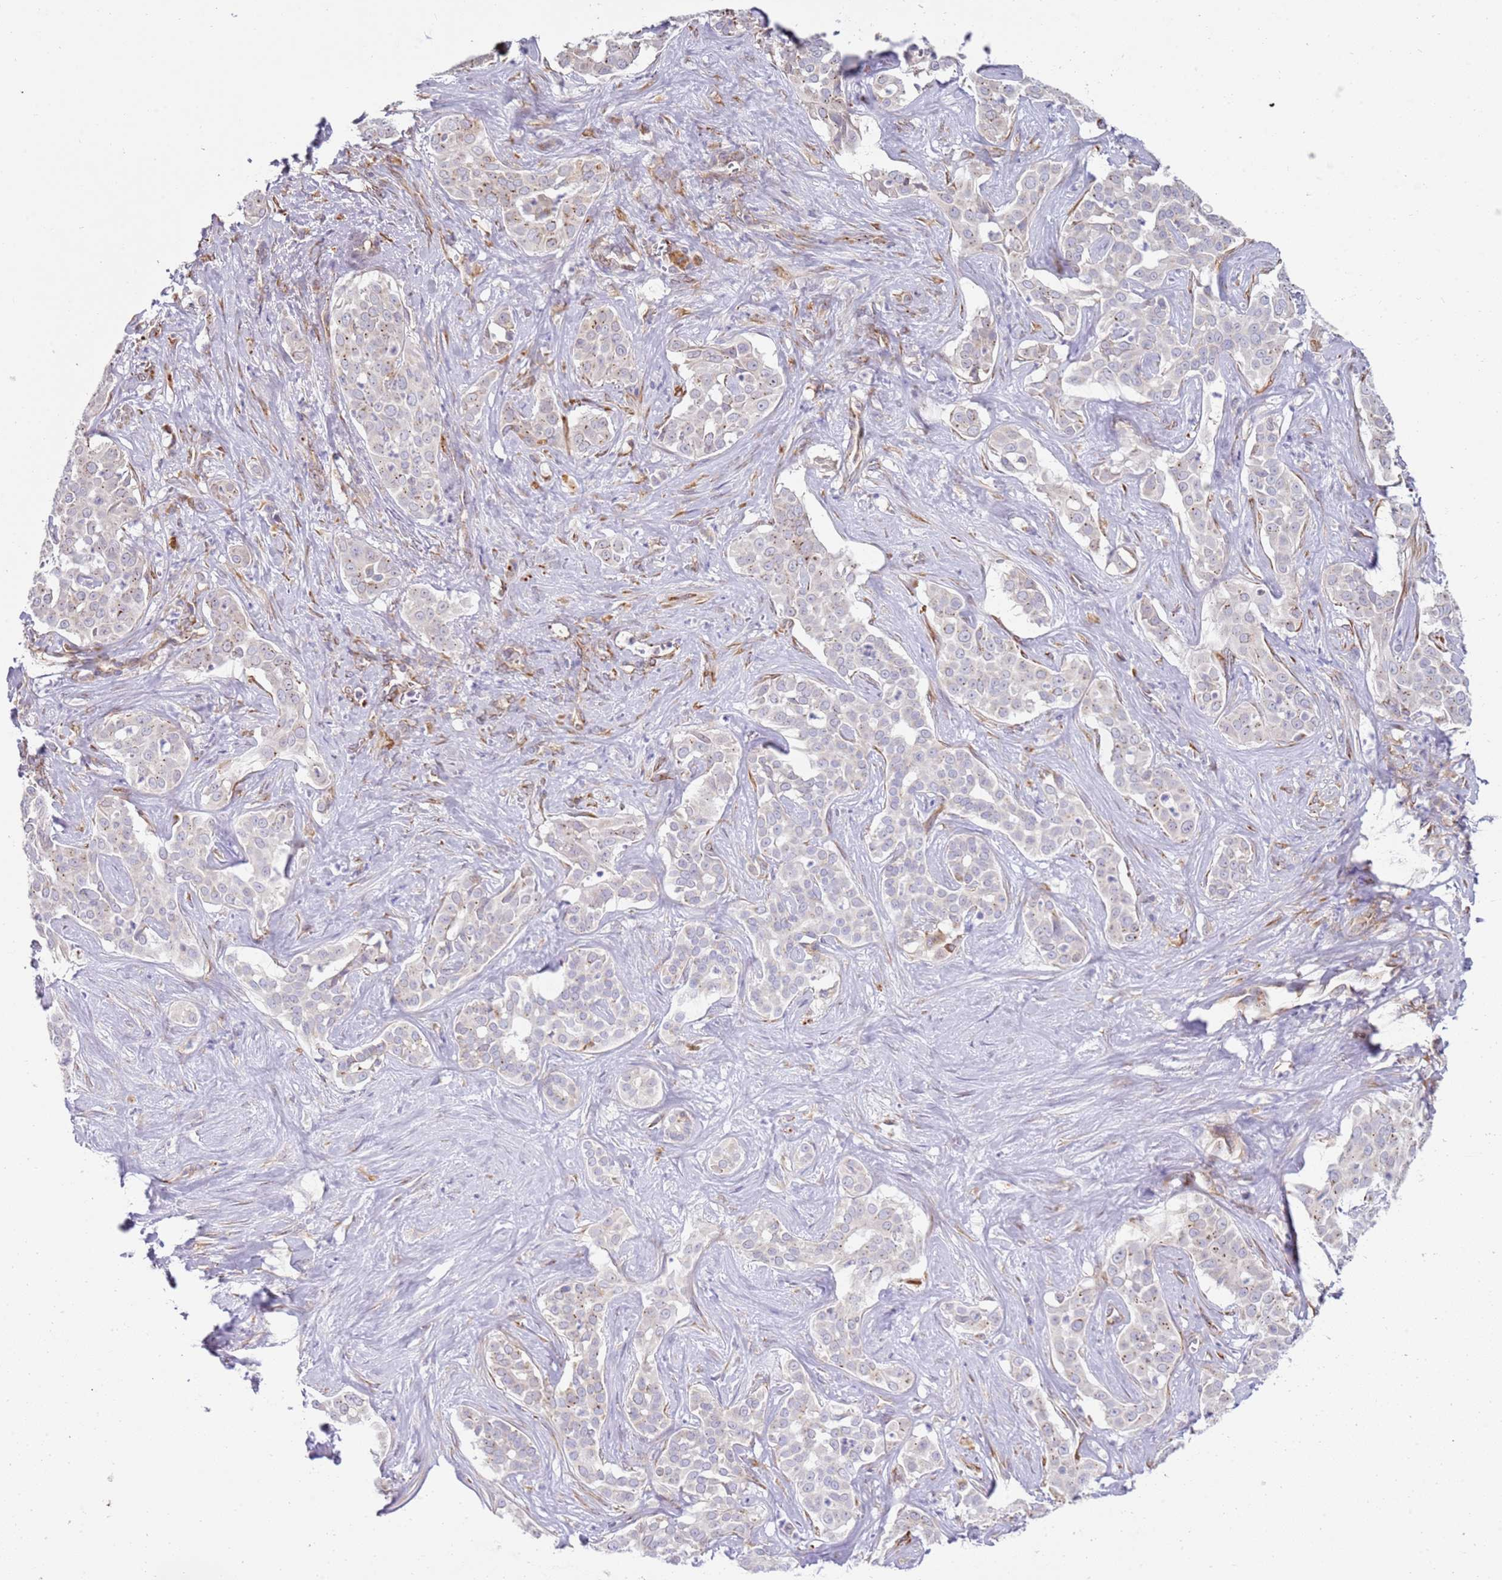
{"staining": {"intensity": "weak", "quantity": "<25%", "location": "cytoplasmic/membranous"}, "tissue": "liver cancer", "cell_type": "Tumor cells", "image_type": "cancer", "snomed": [{"axis": "morphology", "description": "Cholangiocarcinoma"}, {"axis": "topography", "description": "Liver"}], "caption": "An image of liver cholangiocarcinoma stained for a protein demonstrates no brown staining in tumor cells. The staining is performed using DAB brown chromogen with nuclei counter-stained in using hematoxylin.", "gene": "GRAP", "patient": {"sex": "male", "age": 67}}